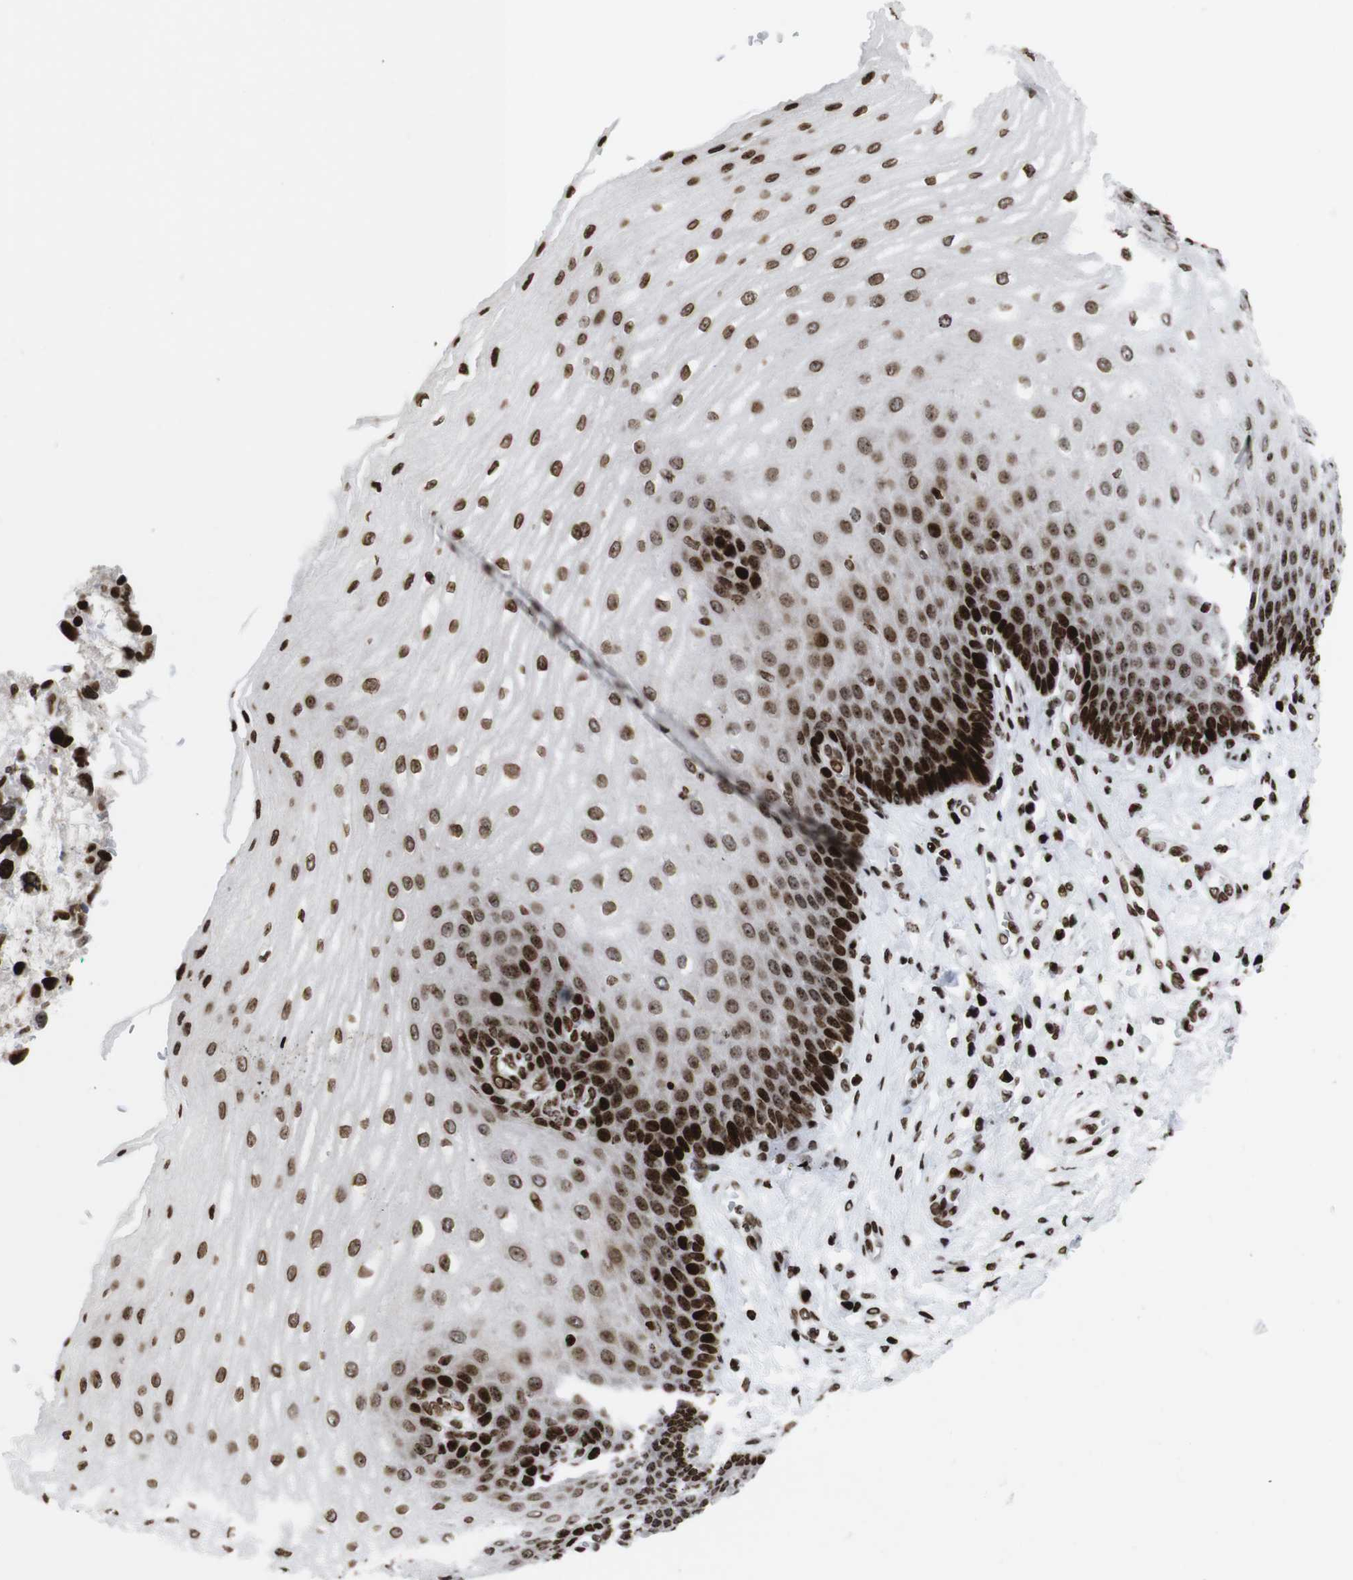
{"staining": {"intensity": "strong", "quantity": ">75%", "location": "nuclear"}, "tissue": "esophagus", "cell_type": "Squamous epithelial cells", "image_type": "normal", "snomed": [{"axis": "morphology", "description": "Normal tissue, NOS"}, {"axis": "topography", "description": "Esophagus"}], "caption": "Immunohistochemical staining of benign esophagus exhibits strong nuclear protein staining in about >75% of squamous epithelial cells. (DAB (3,3'-diaminobenzidine) IHC, brown staining for protein, blue staining for nuclei).", "gene": "H1", "patient": {"sex": "male", "age": 54}}